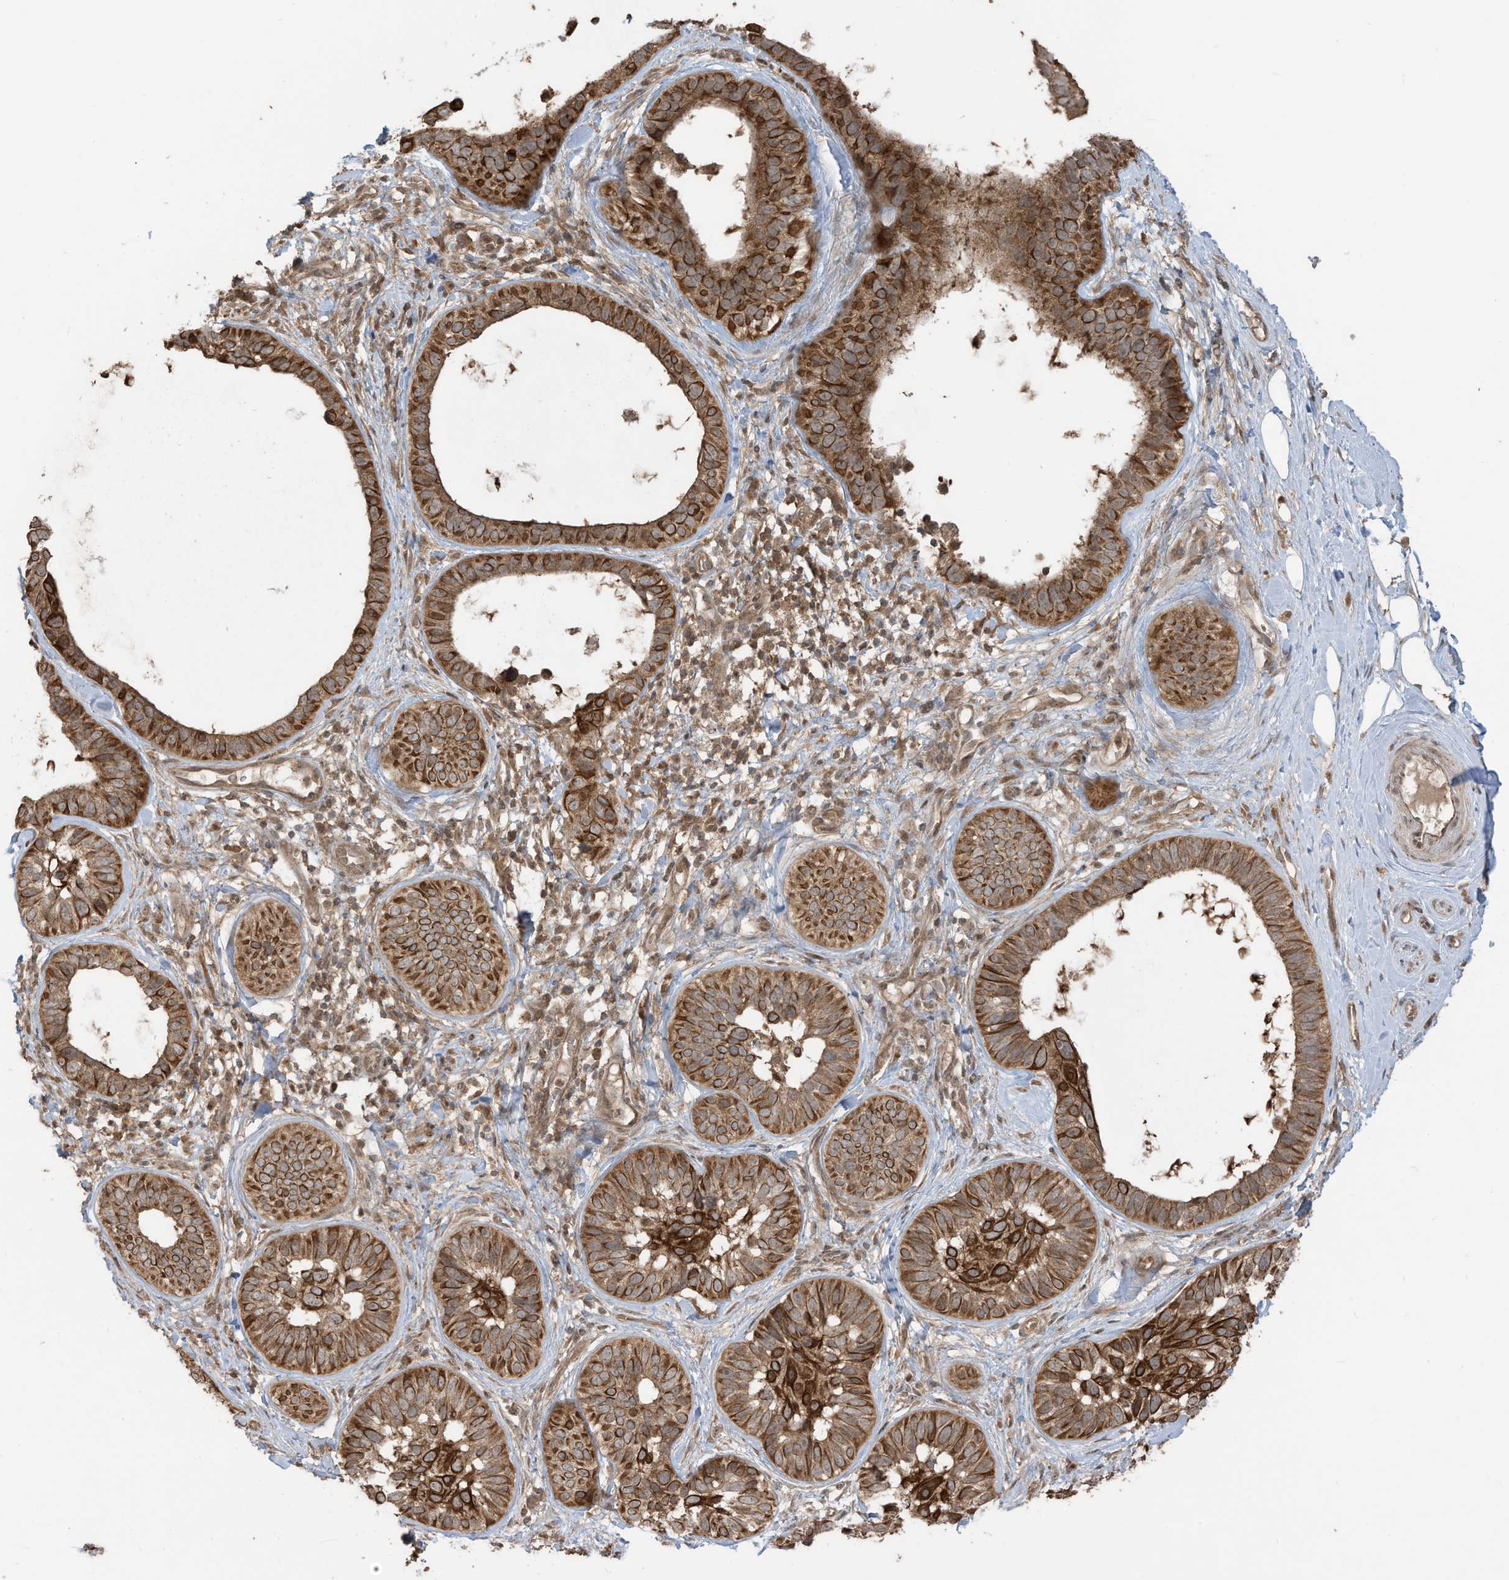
{"staining": {"intensity": "strong", "quantity": ">75%", "location": "cytoplasmic/membranous"}, "tissue": "skin cancer", "cell_type": "Tumor cells", "image_type": "cancer", "snomed": [{"axis": "morphology", "description": "Basal cell carcinoma"}, {"axis": "topography", "description": "Skin"}], "caption": "Immunohistochemistry of human skin cancer (basal cell carcinoma) displays high levels of strong cytoplasmic/membranous positivity in approximately >75% of tumor cells.", "gene": "CARF", "patient": {"sex": "male", "age": 62}}